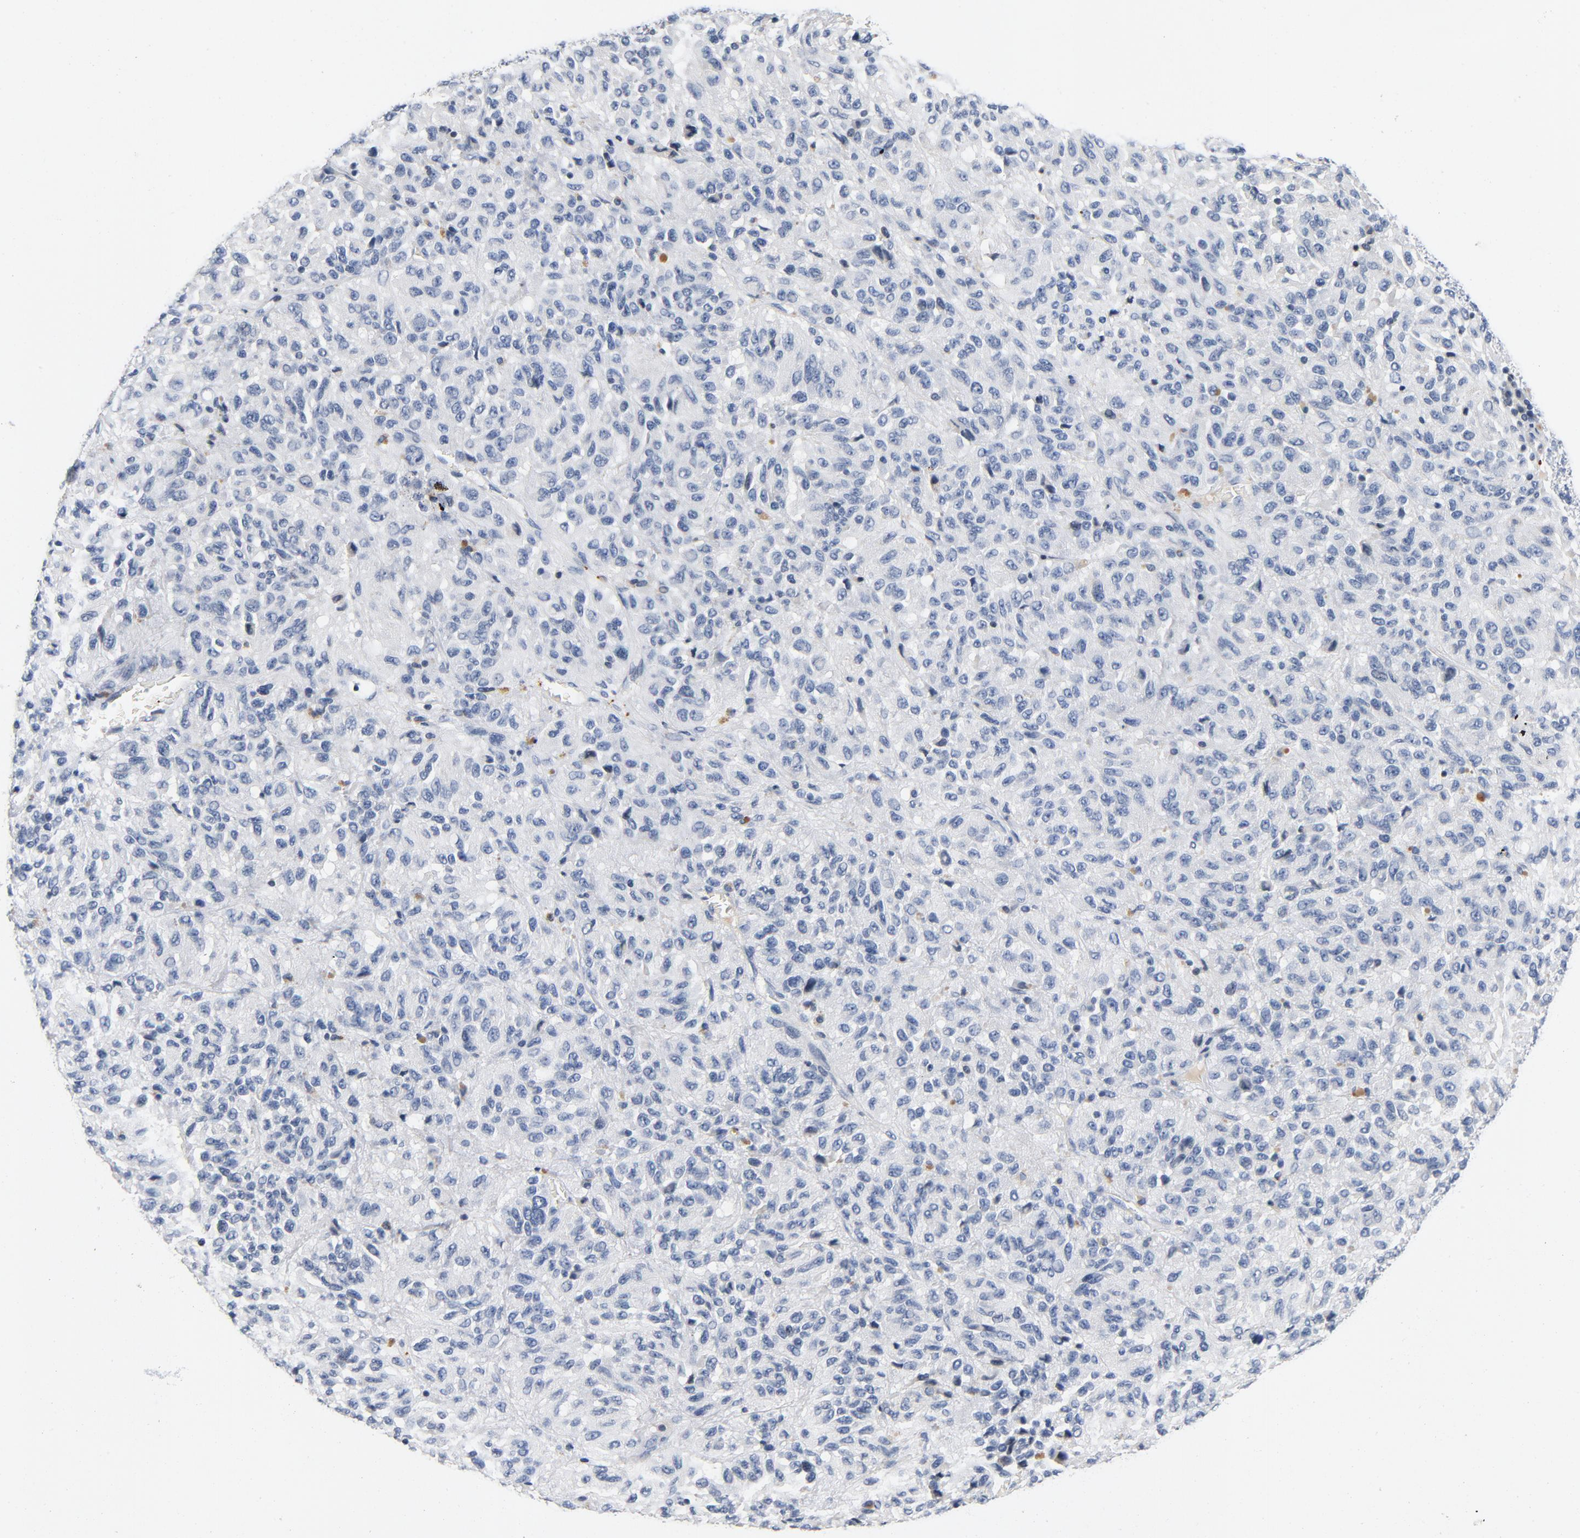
{"staining": {"intensity": "negative", "quantity": "none", "location": "none"}, "tissue": "melanoma", "cell_type": "Tumor cells", "image_type": "cancer", "snomed": [{"axis": "morphology", "description": "Malignant melanoma, Metastatic site"}, {"axis": "topography", "description": "Lung"}], "caption": "Tumor cells show no significant protein expression in melanoma.", "gene": "PIM1", "patient": {"sex": "male", "age": 64}}